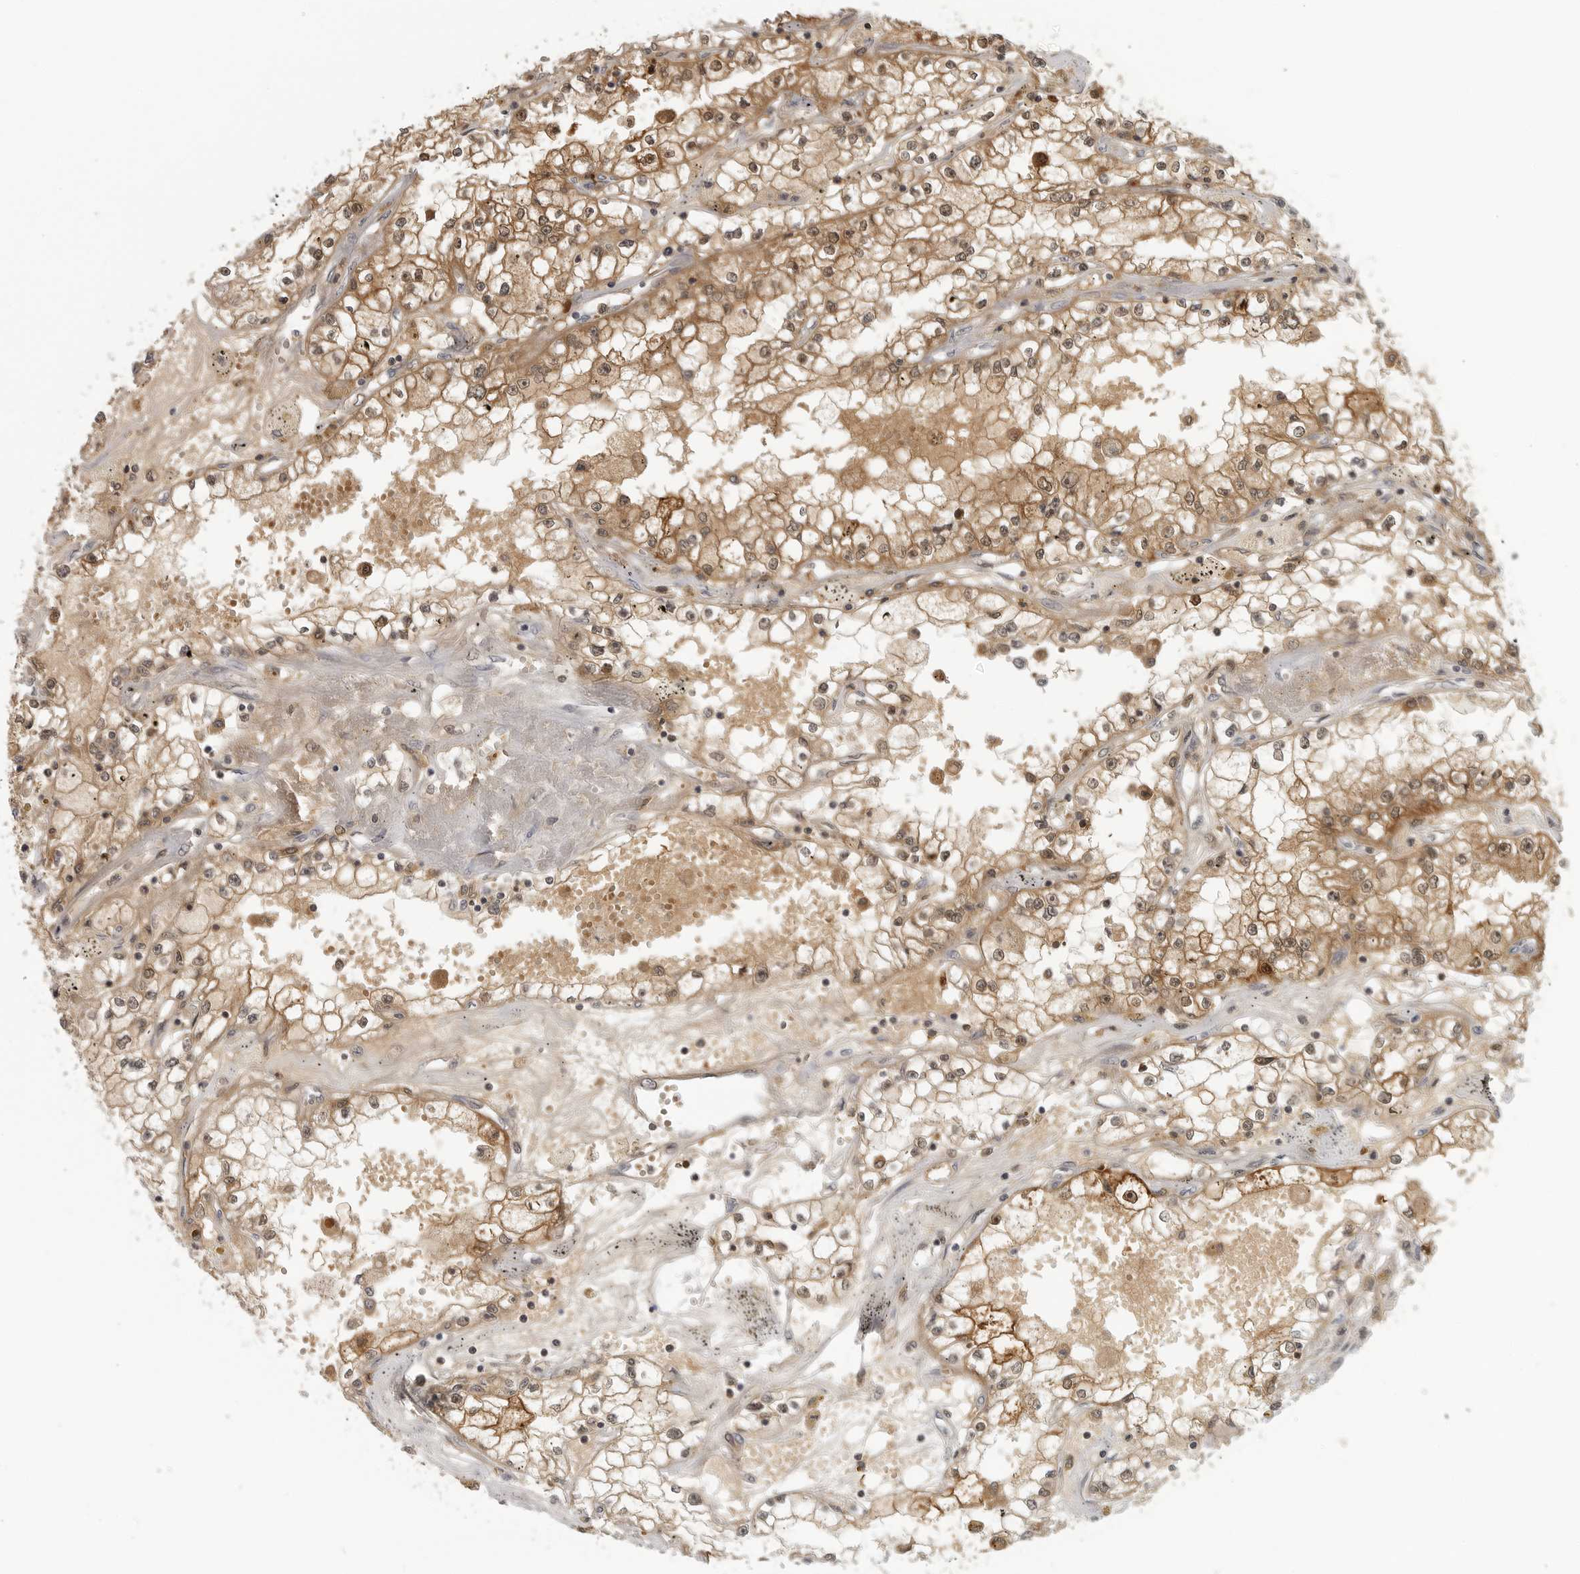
{"staining": {"intensity": "moderate", "quantity": ">75%", "location": "cytoplasmic/membranous,nuclear"}, "tissue": "renal cancer", "cell_type": "Tumor cells", "image_type": "cancer", "snomed": [{"axis": "morphology", "description": "Adenocarcinoma, NOS"}, {"axis": "topography", "description": "Kidney"}], "caption": "Immunohistochemistry (DAB (3,3'-diaminobenzidine)) staining of human renal cancer (adenocarcinoma) demonstrates moderate cytoplasmic/membranous and nuclear protein positivity in approximately >75% of tumor cells. (DAB (3,3'-diaminobenzidine) = brown stain, brightfield microscopy at high magnification).", "gene": "CTIF", "patient": {"sex": "male", "age": 56}}